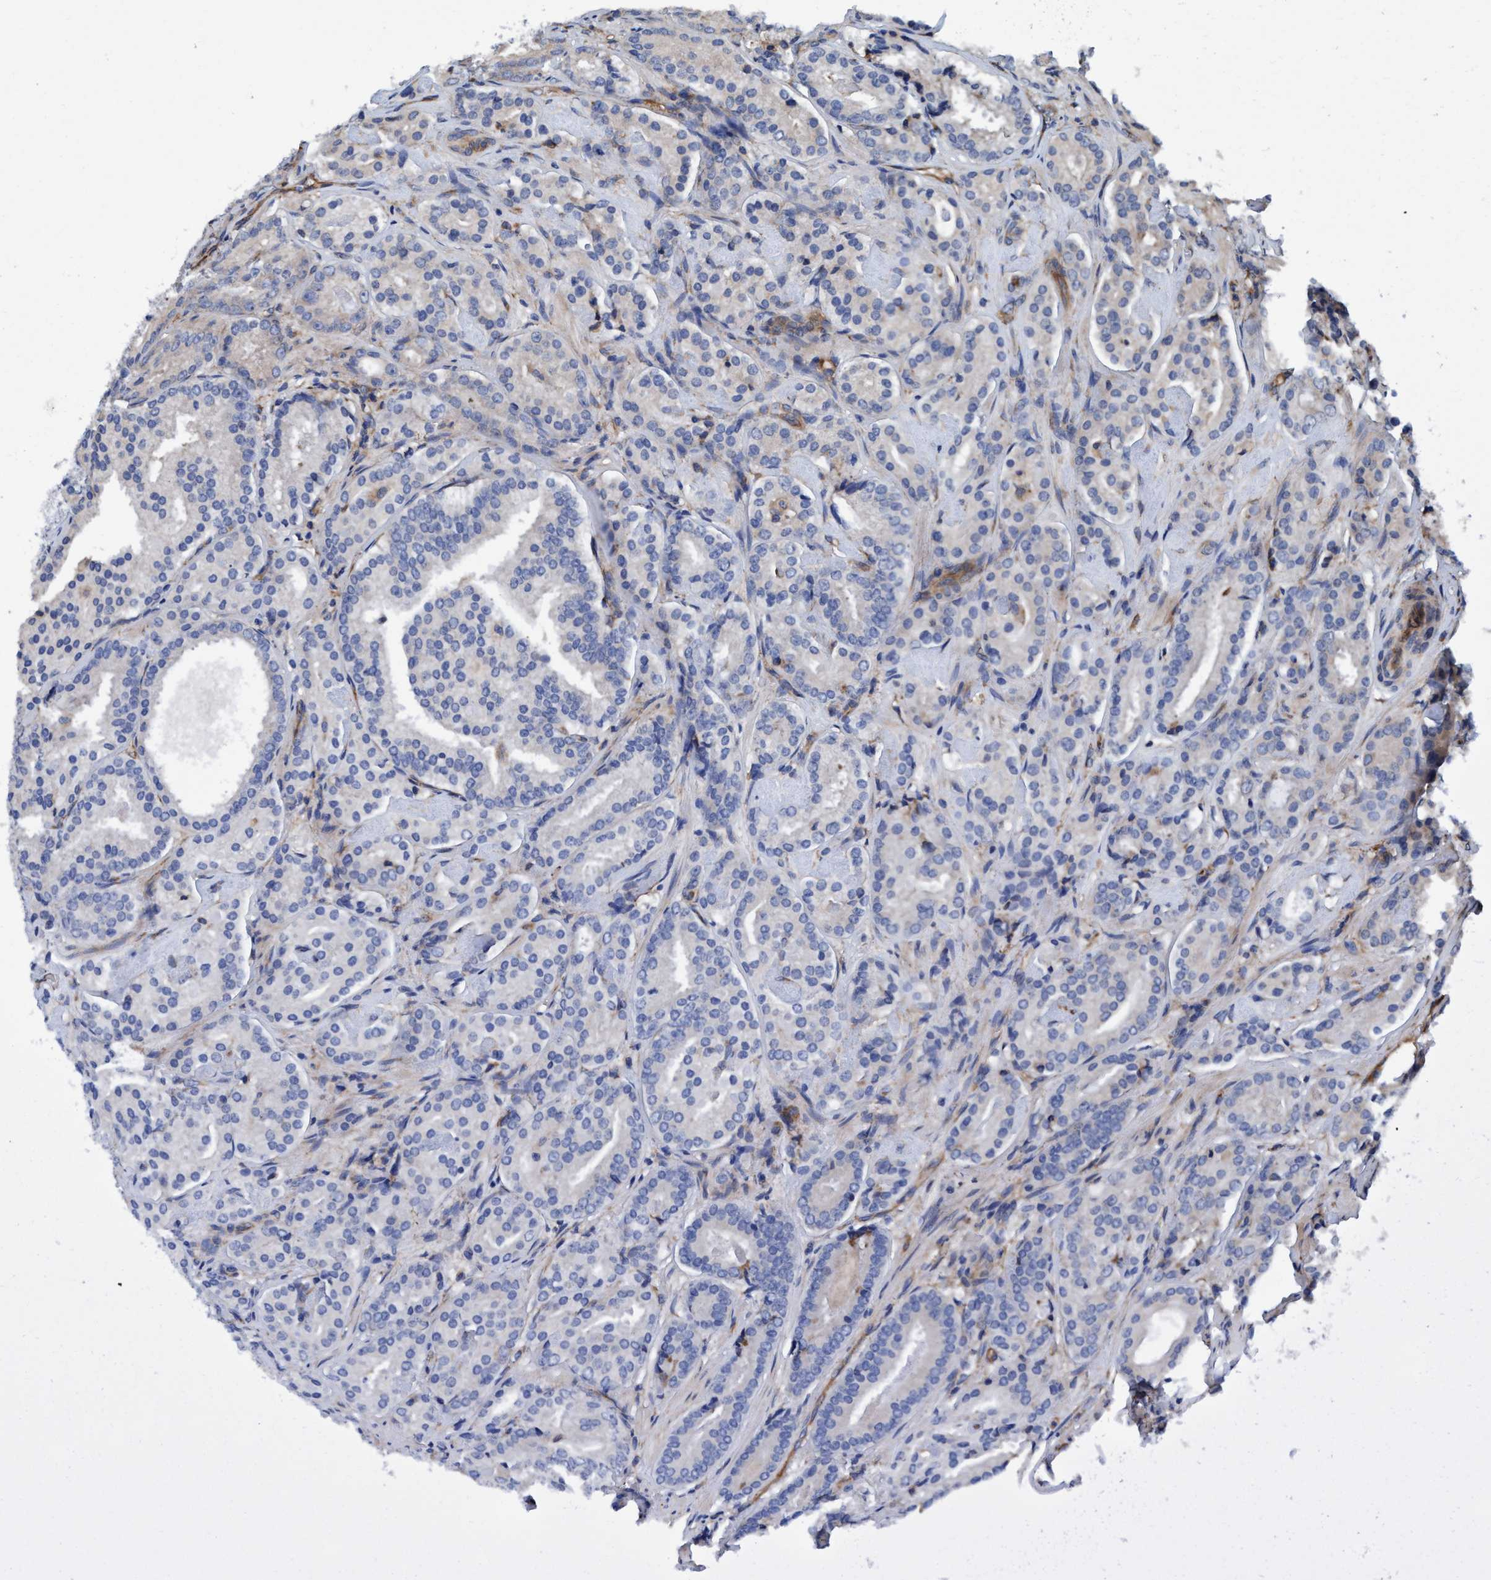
{"staining": {"intensity": "weak", "quantity": "<25%", "location": "cytoplasmic/membranous"}, "tissue": "prostate cancer", "cell_type": "Tumor cells", "image_type": "cancer", "snomed": [{"axis": "morphology", "description": "Adenocarcinoma, Low grade"}, {"axis": "topography", "description": "Prostate"}], "caption": "High magnification brightfield microscopy of prostate low-grade adenocarcinoma stained with DAB (3,3'-diaminobenzidine) (brown) and counterstained with hematoxylin (blue): tumor cells show no significant expression.", "gene": "ENDOG", "patient": {"sex": "male", "age": 69}}